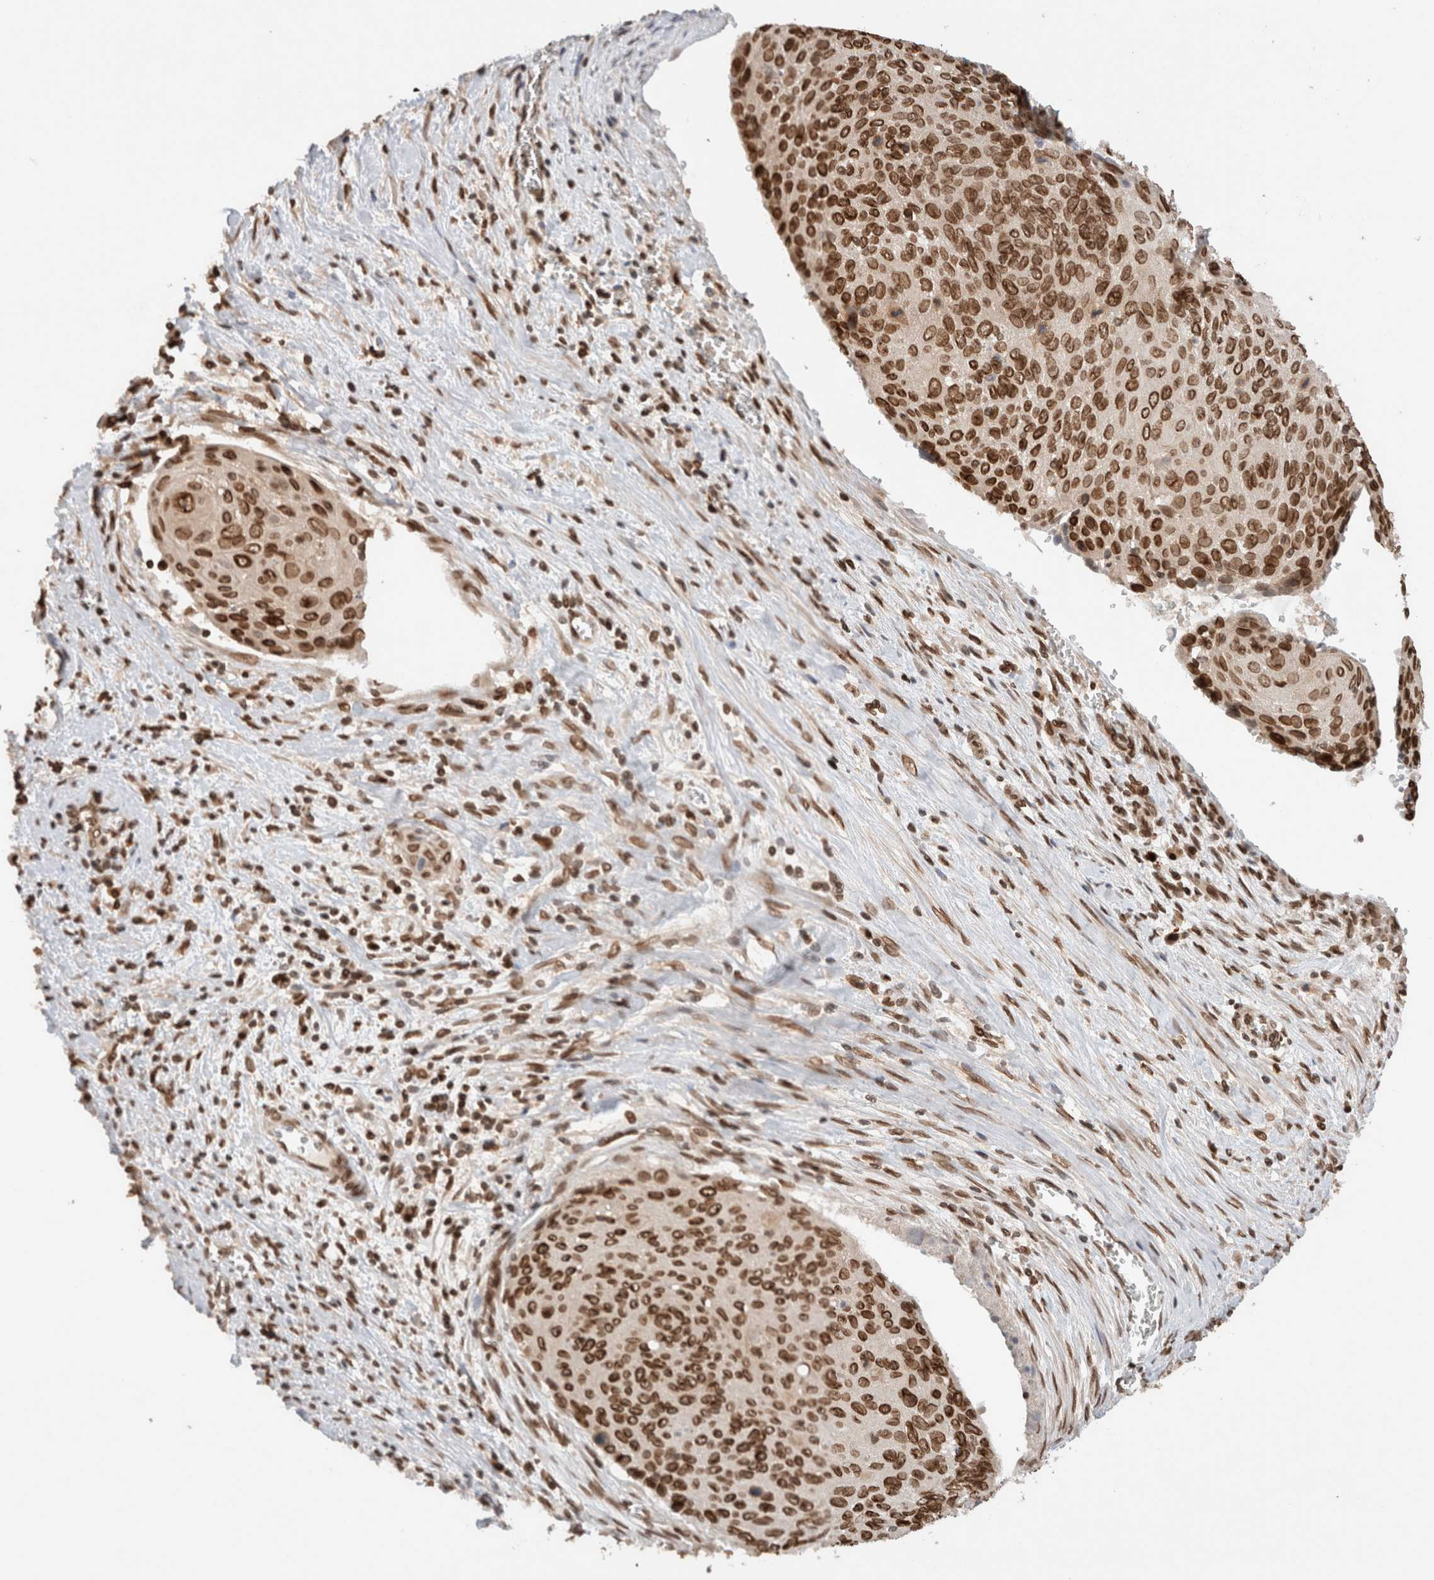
{"staining": {"intensity": "strong", "quantity": ">75%", "location": "nuclear"}, "tissue": "cervical cancer", "cell_type": "Tumor cells", "image_type": "cancer", "snomed": [{"axis": "morphology", "description": "Squamous cell carcinoma, NOS"}, {"axis": "topography", "description": "Cervix"}], "caption": "The micrograph shows a brown stain indicating the presence of a protein in the nuclear of tumor cells in cervical cancer (squamous cell carcinoma). (Stains: DAB (3,3'-diaminobenzidine) in brown, nuclei in blue, Microscopy: brightfield microscopy at high magnification).", "gene": "TPR", "patient": {"sex": "female", "age": 55}}